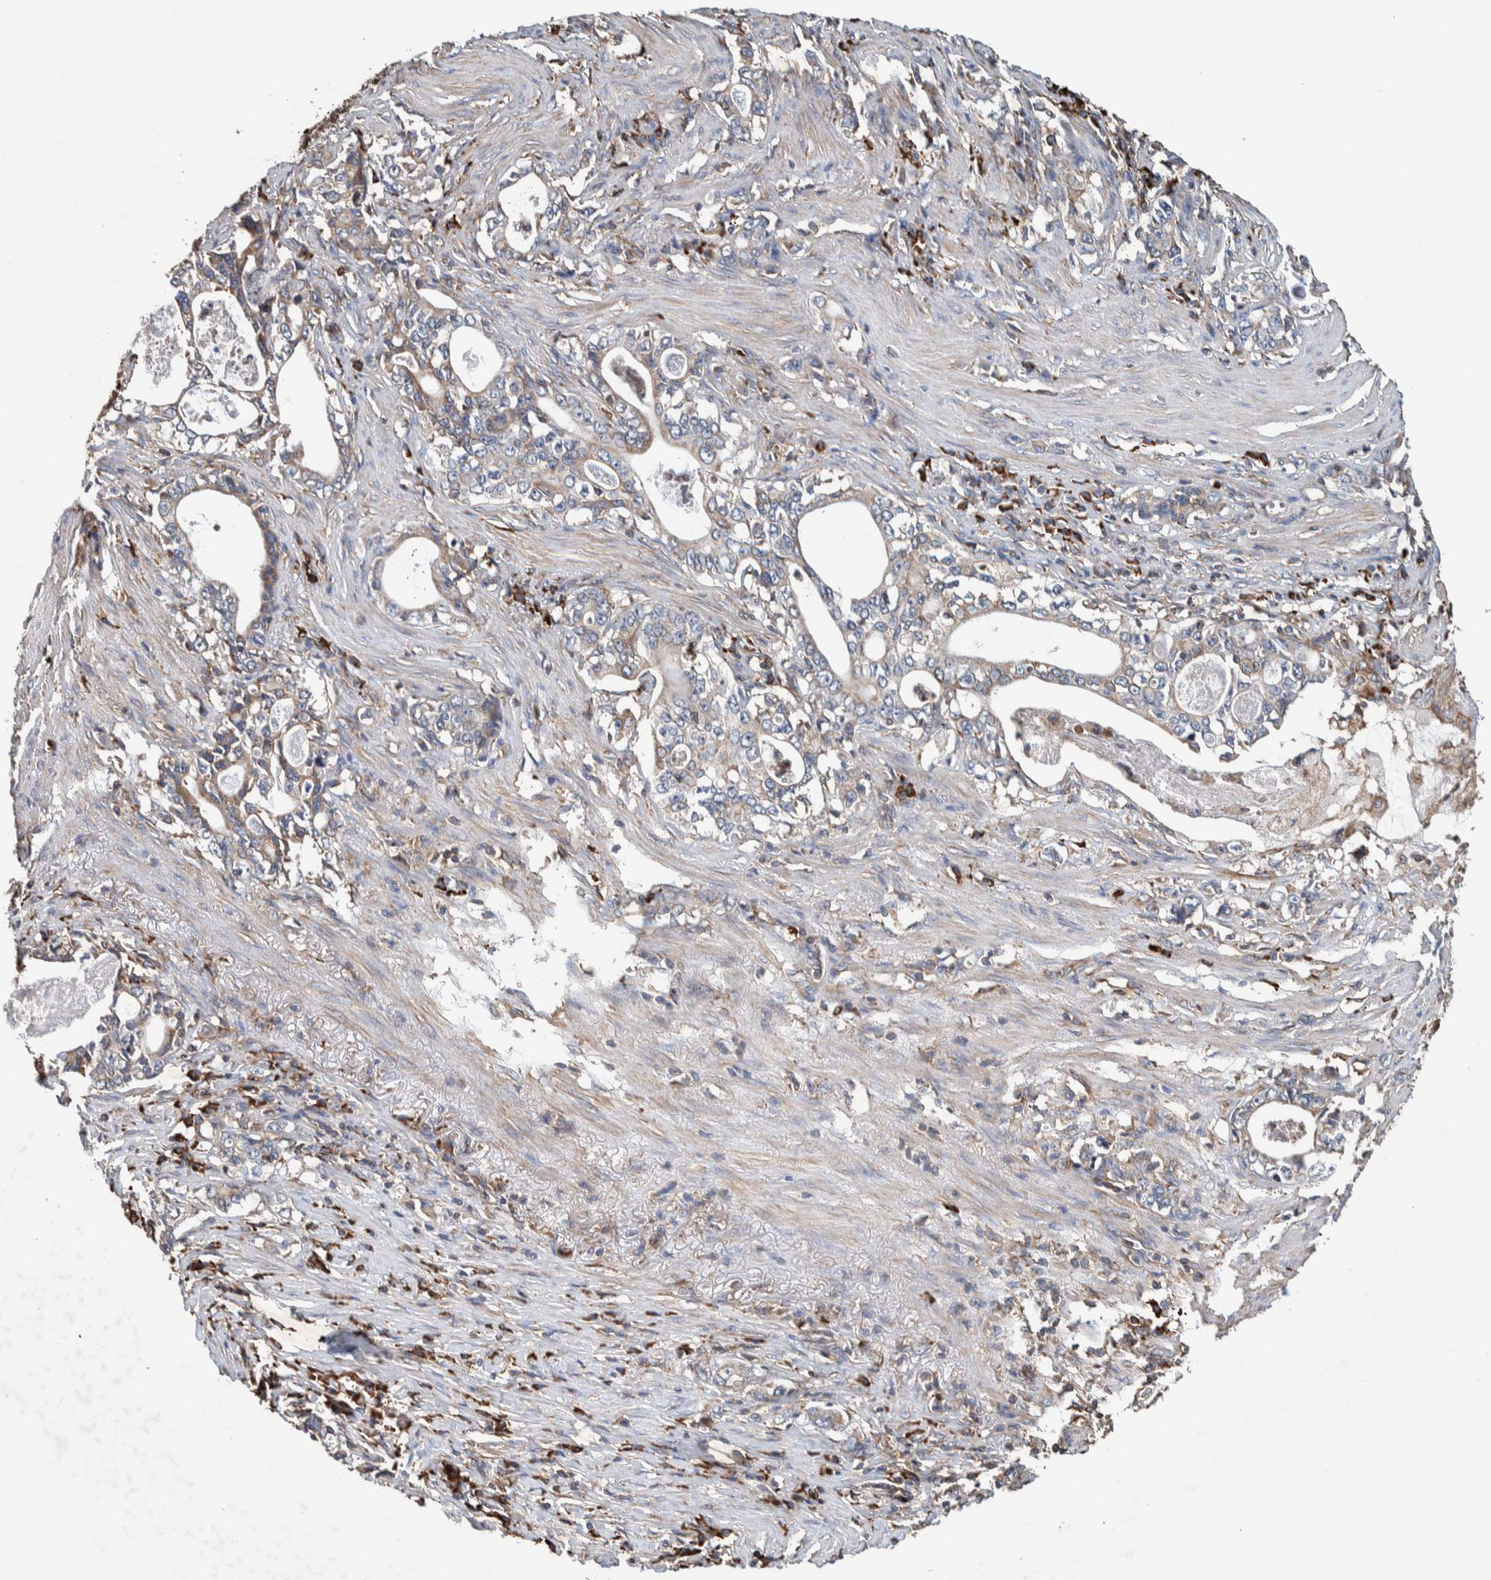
{"staining": {"intensity": "weak", "quantity": ">75%", "location": "cytoplasmic/membranous"}, "tissue": "stomach cancer", "cell_type": "Tumor cells", "image_type": "cancer", "snomed": [{"axis": "morphology", "description": "Adenocarcinoma, NOS"}, {"axis": "topography", "description": "Stomach, lower"}], "caption": "Adenocarcinoma (stomach) stained with a brown dye displays weak cytoplasmic/membranous positive positivity in about >75% of tumor cells.", "gene": "PLA2G3", "patient": {"sex": "female", "age": 72}}